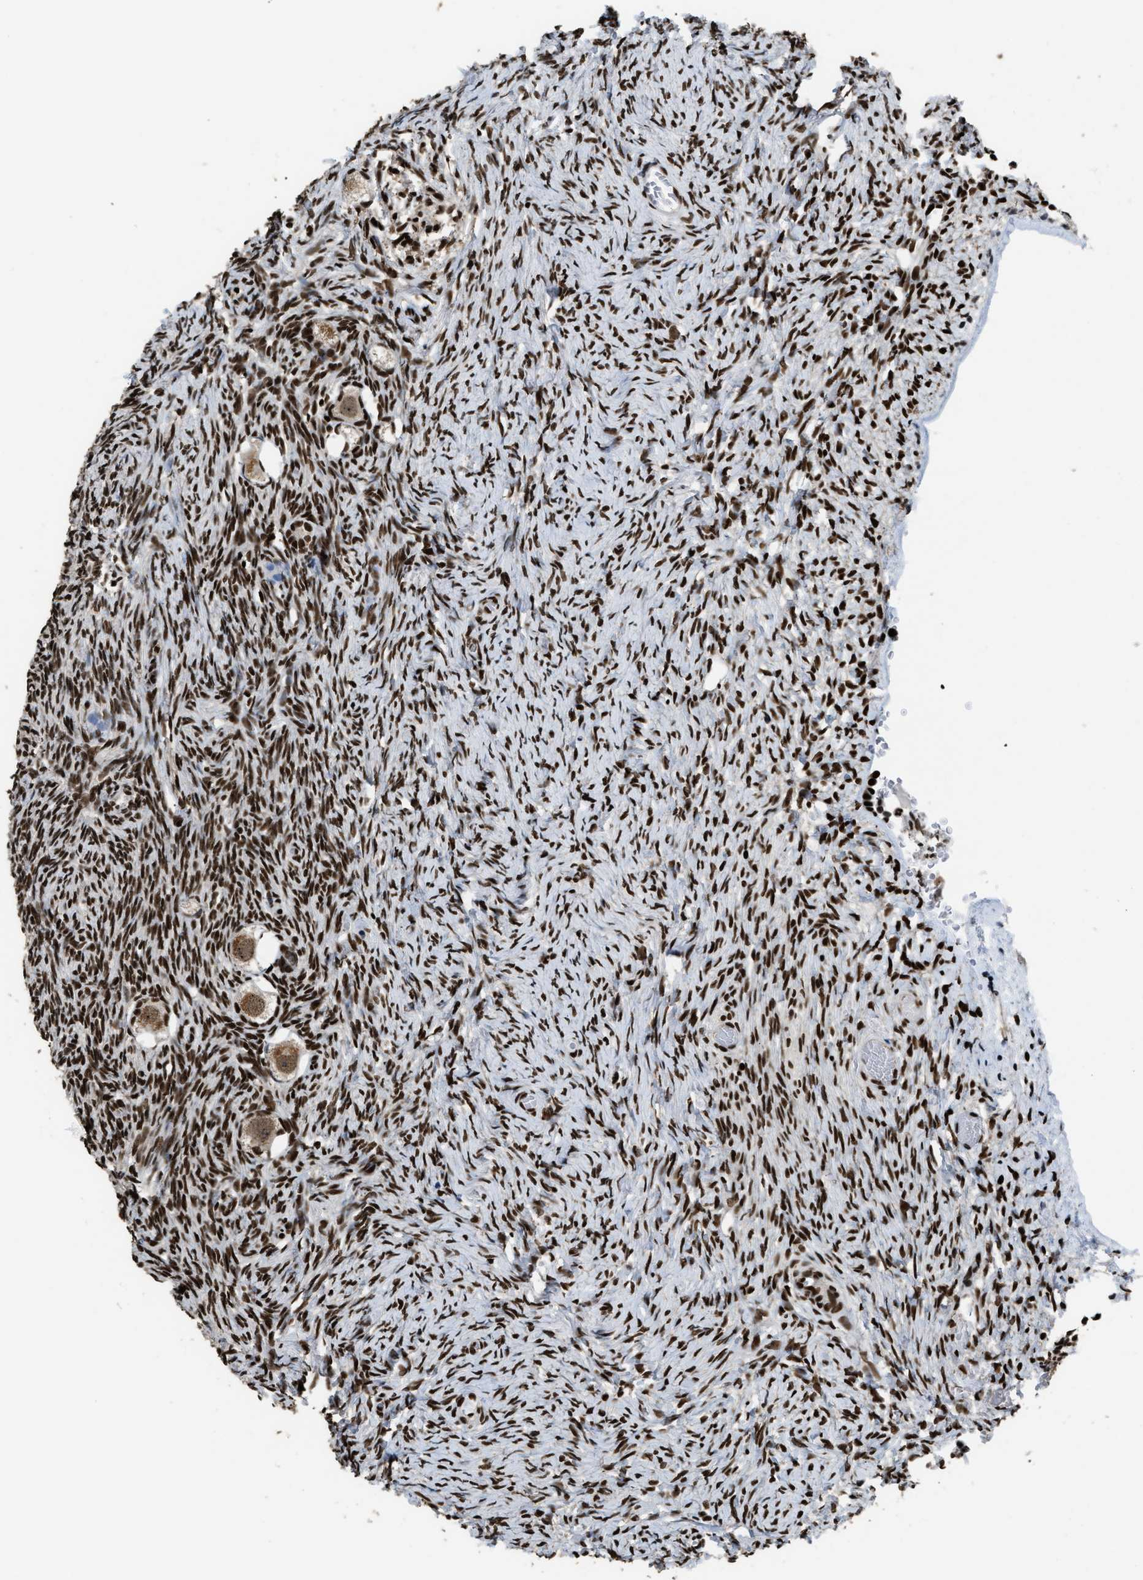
{"staining": {"intensity": "moderate", "quantity": ">75%", "location": "cytoplasmic/membranous,nuclear"}, "tissue": "ovary", "cell_type": "Follicle cells", "image_type": "normal", "snomed": [{"axis": "morphology", "description": "Normal tissue, NOS"}, {"axis": "topography", "description": "Ovary"}], "caption": "Protein expression analysis of unremarkable ovary displays moderate cytoplasmic/membranous,nuclear expression in approximately >75% of follicle cells. The protein of interest is stained brown, and the nuclei are stained in blue (DAB IHC with brightfield microscopy, high magnification).", "gene": "RAD21", "patient": {"sex": "female", "age": 27}}